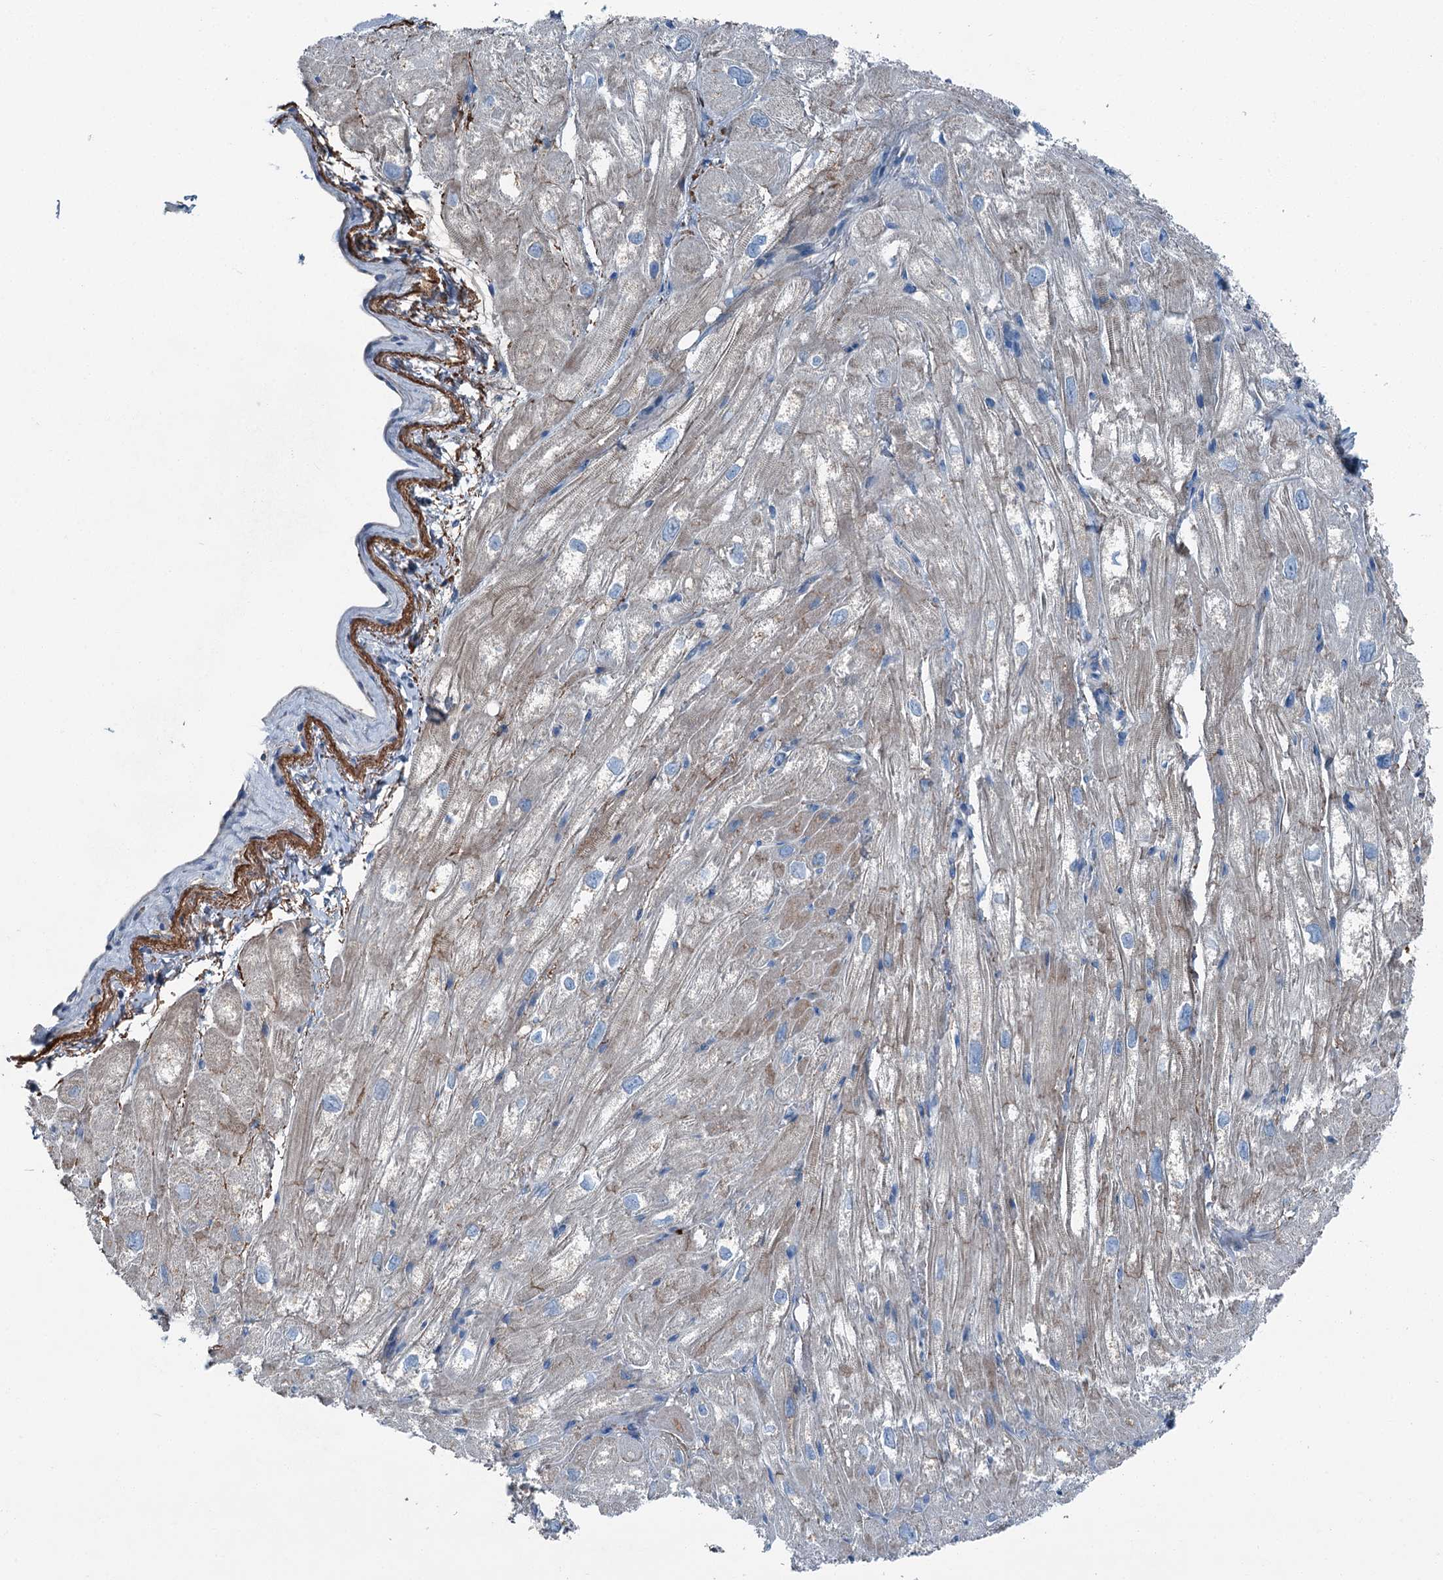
{"staining": {"intensity": "weak", "quantity": "25%-75%", "location": "cytoplasmic/membranous"}, "tissue": "heart muscle", "cell_type": "Cardiomyocytes", "image_type": "normal", "snomed": [{"axis": "morphology", "description": "Normal tissue, NOS"}, {"axis": "topography", "description": "Heart"}], "caption": "Protein expression analysis of unremarkable heart muscle demonstrates weak cytoplasmic/membranous staining in approximately 25%-75% of cardiomyocytes. (Brightfield microscopy of DAB IHC at high magnification).", "gene": "AXL", "patient": {"sex": "male", "age": 50}}